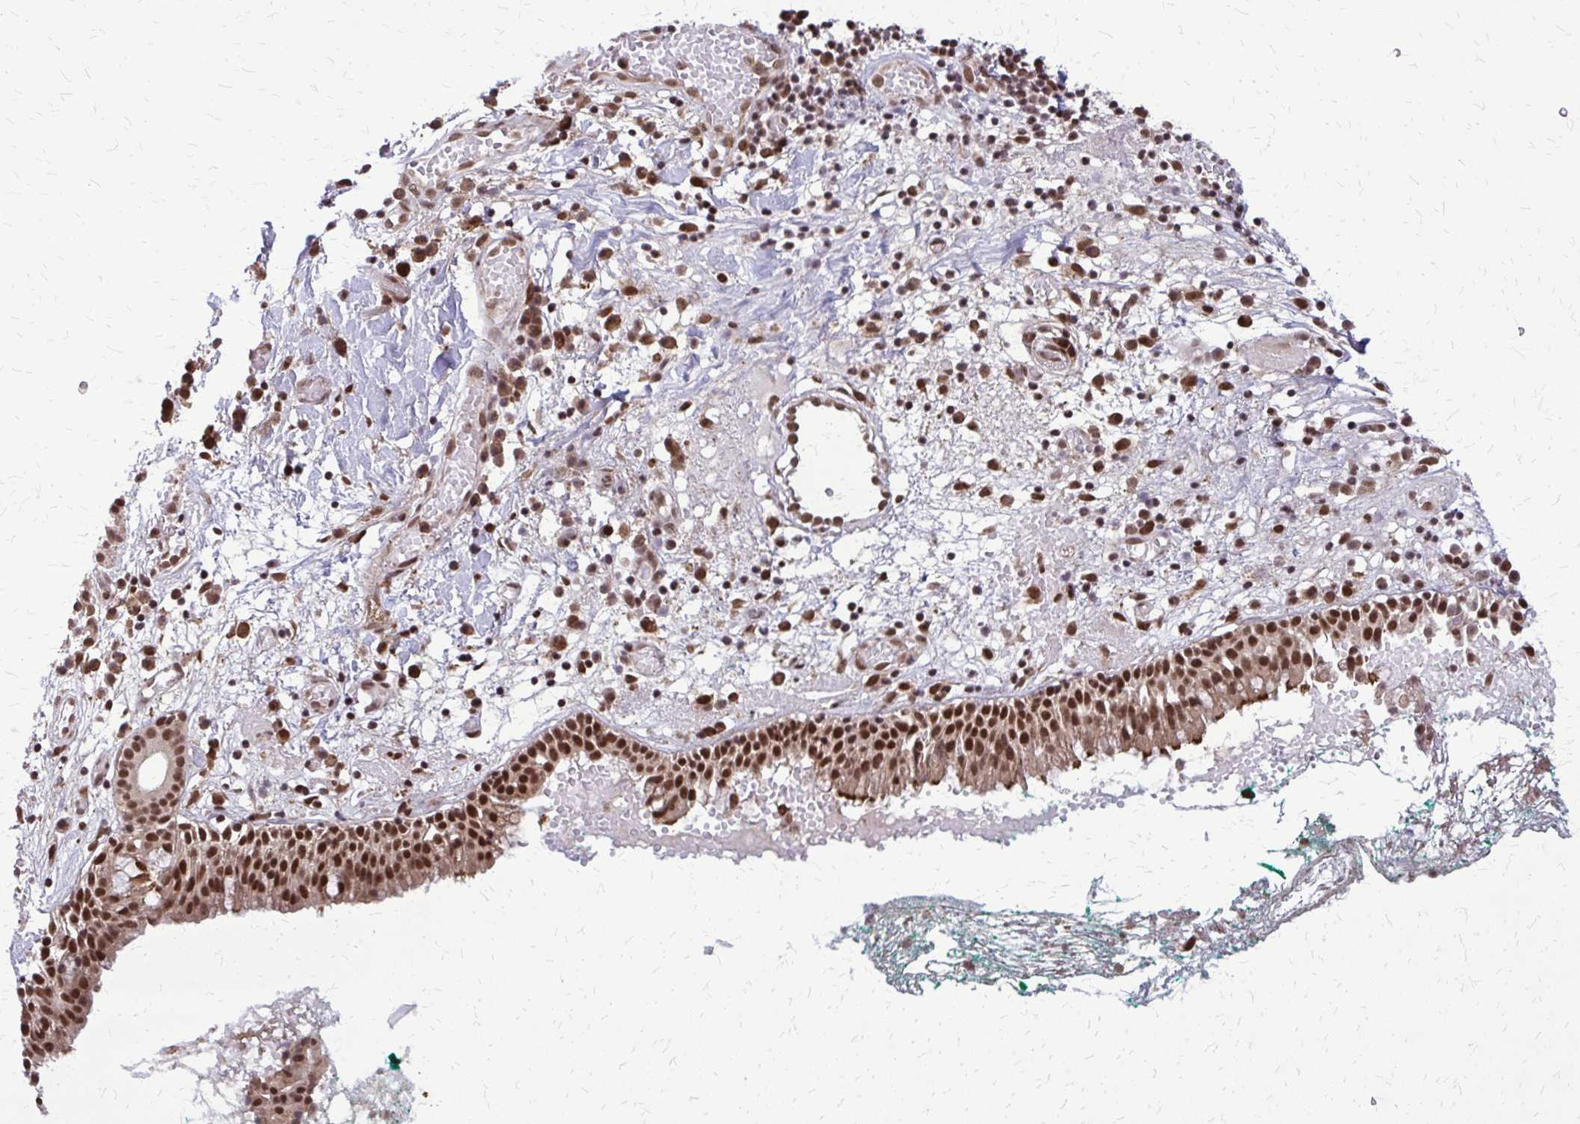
{"staining": {"intensity": "strong", "quantity": ">75%", "location": "nuclear"}, "tissue": "nasopharynx", "cell_type": "Respiratory epithelial cells", "image_type": "normal", "snomed": [{"axis": "morphology", "description": "Normal tissue, NOS"}, {"axis": "morphology", "description": "Basal cell carcinoma"}, {"axis": "topography", "description": "Cartilage tissue"}, {"axis": "topography", "description": "Nasopharynx"}, {"axis": "topography", "description": "Oral tissue"}], "caption": "Immunohistochemical staining of unremarkable nasopharynx shows >75% levels of strong nuclear protein positivity in approximately >75% of respiratory epithelial cells. (brown staining indicates protein expression, while blue staining denotes nuclei).", "gene": "HDAC3", "patient": {"sex": "female", "age": 77}}